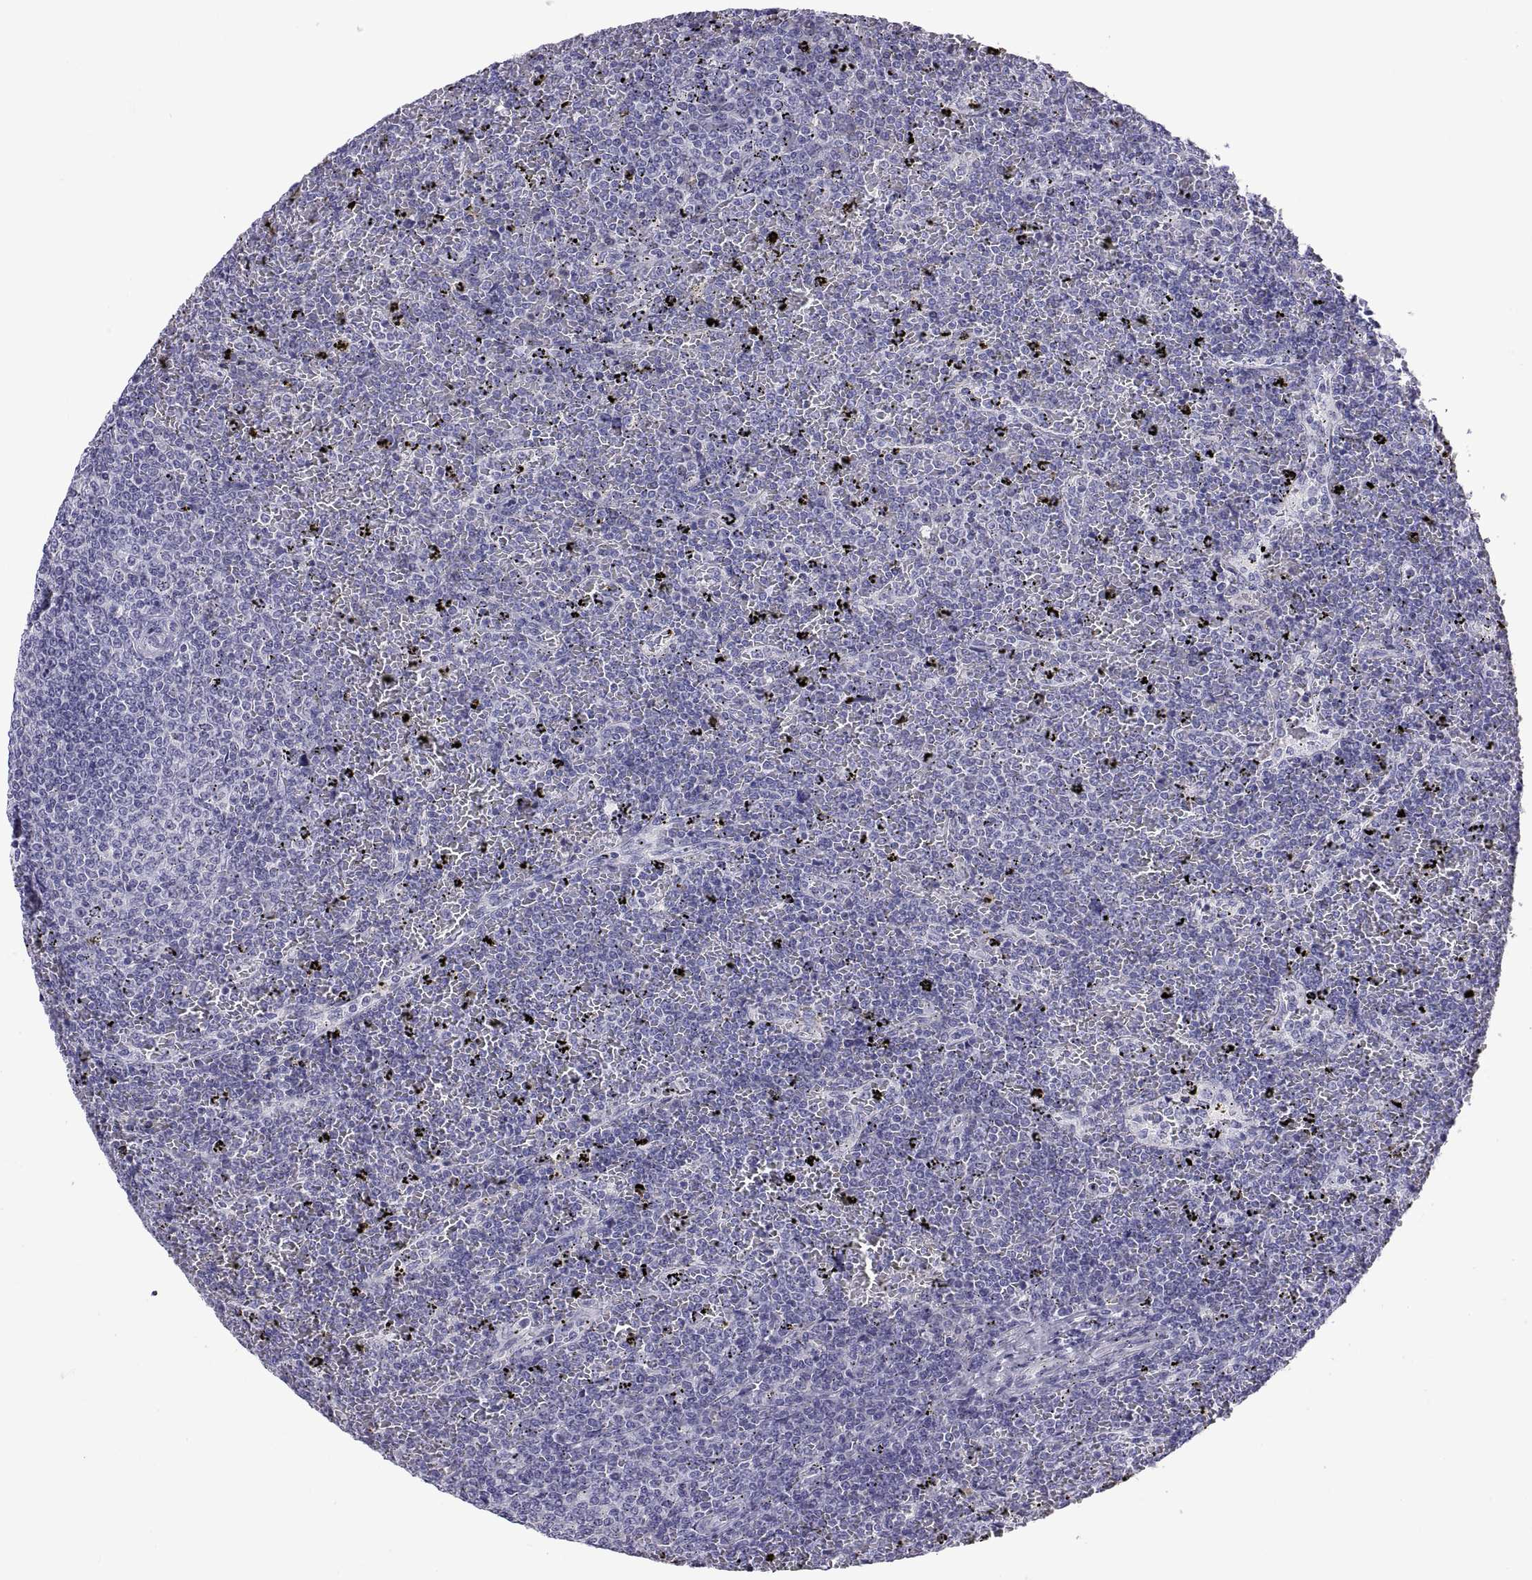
{"staining": {"intensity": "negative", "quantity": "none", "location": "none"}, "tissue": "lymphoma", "cell_type": "Tumor cells", "image_type": "cancer", "snomed": [{"axis": "morphology", "description": "Malignant lymphoma, non-Hodgkin's type, Low grade"}, {"axis": "topography", "description": "Spleen"}], "caption": "This micrograph is of low-grade malignant lymphoma, non-Hodgkin's type stained with IHC to label a protein in brown with the nuclei are counter-stained blue. There is no expression in tumor cells.", "gene": "VSX2", "patient": {"sex": "female", "age": 77}}